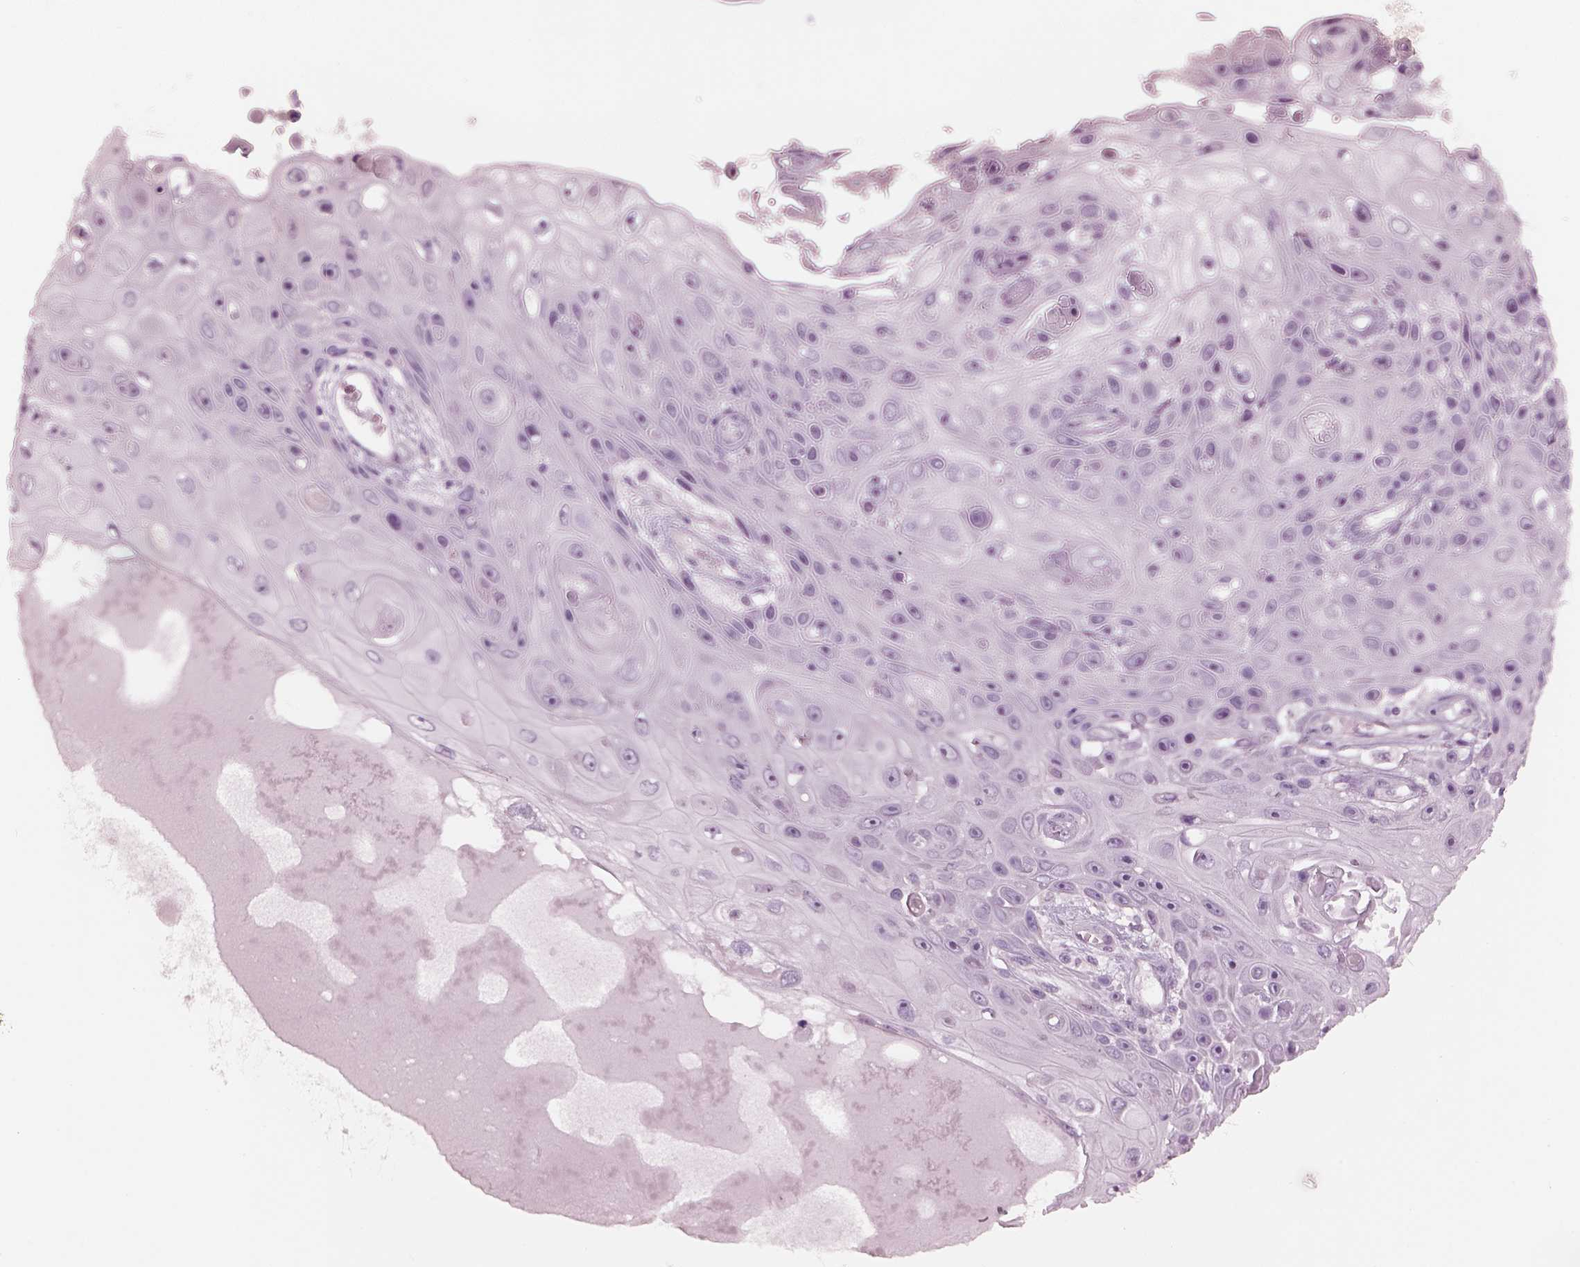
{"staining": {"intensity": "negative", "quantity": "none", "location": "none"}, "tissue": "skin cancer", "cell_type": "Tumor cells", "image_type": "cancer", "snomed": [{"axis": "morphology", "description": "Squamous cell carcinoma, NOS"}, {"axis": "topography", "description": "Skin"}], "caption": "DAB (3,3'-diaminobenzidine) immunohistochemical staining of squamous cell carcinoma (skin) reveals no significant positivity in tumor cells. The staining was performed using DAB to visualize the protein expression in brown, while the nuclei were stained in blue with hematoxylin (Magnification: 20x).", "gene": "KRTAP24-1", "patient": {"sex": "male", "age": 82}}